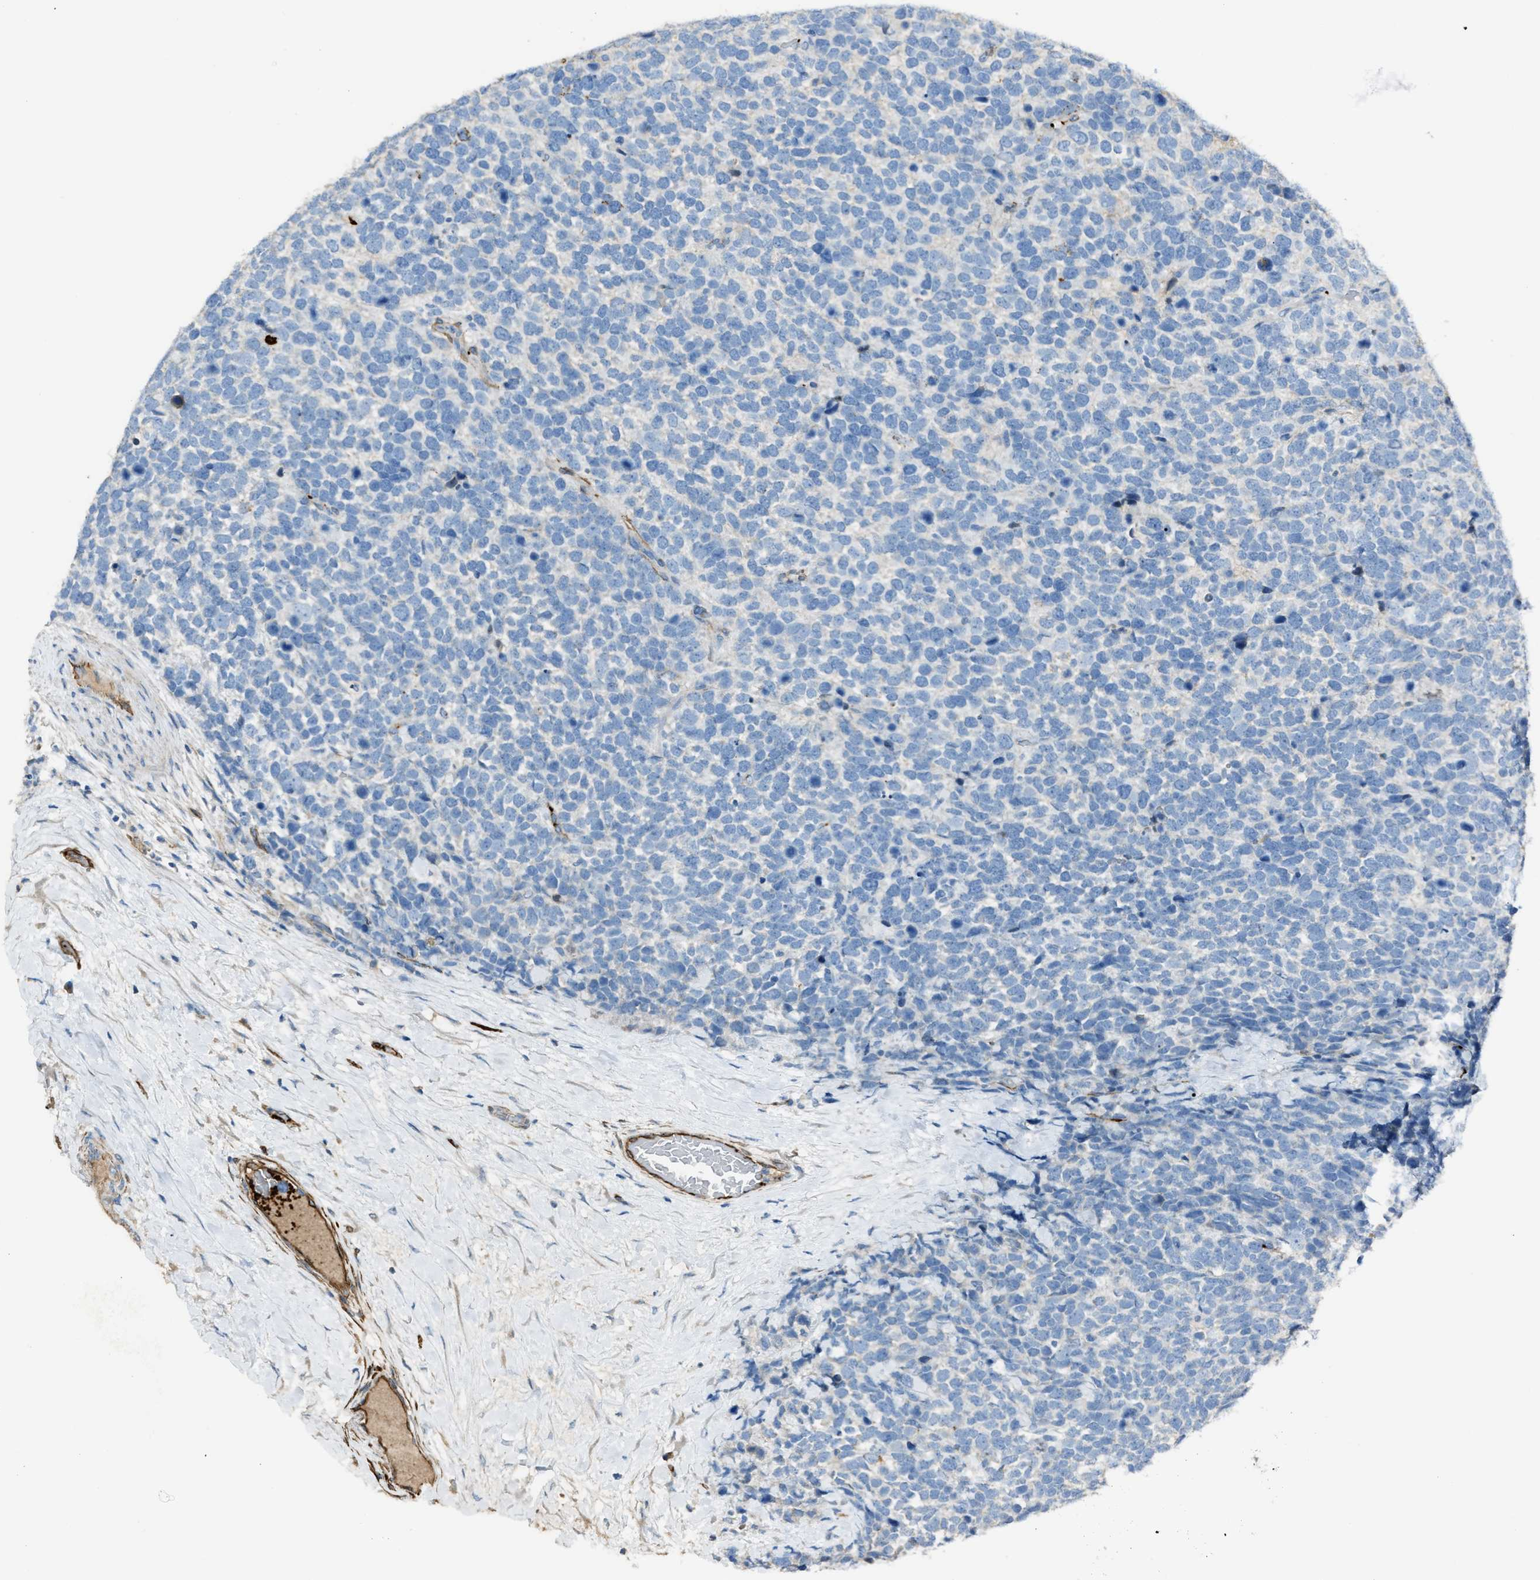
{"staining": {"intensity": "negative", "quantity": "none", "location": "none"}, "tissue": "urothelial cancer", "cell_type": "Tumor cells", "image_type": "cancer", "snomed": [{"axis": "morphology", "description": "Urothelial carcinoma, High grade"}, {"axis": "topography", "description": "Urinary bladder"}], "caption": "A micrograph of high-grade urothelial carcinoma stained for a protein displays no brown staining in tumor cells.", "gene": "SLC22A15", "patient": {"sex": "female", "age": 82}}